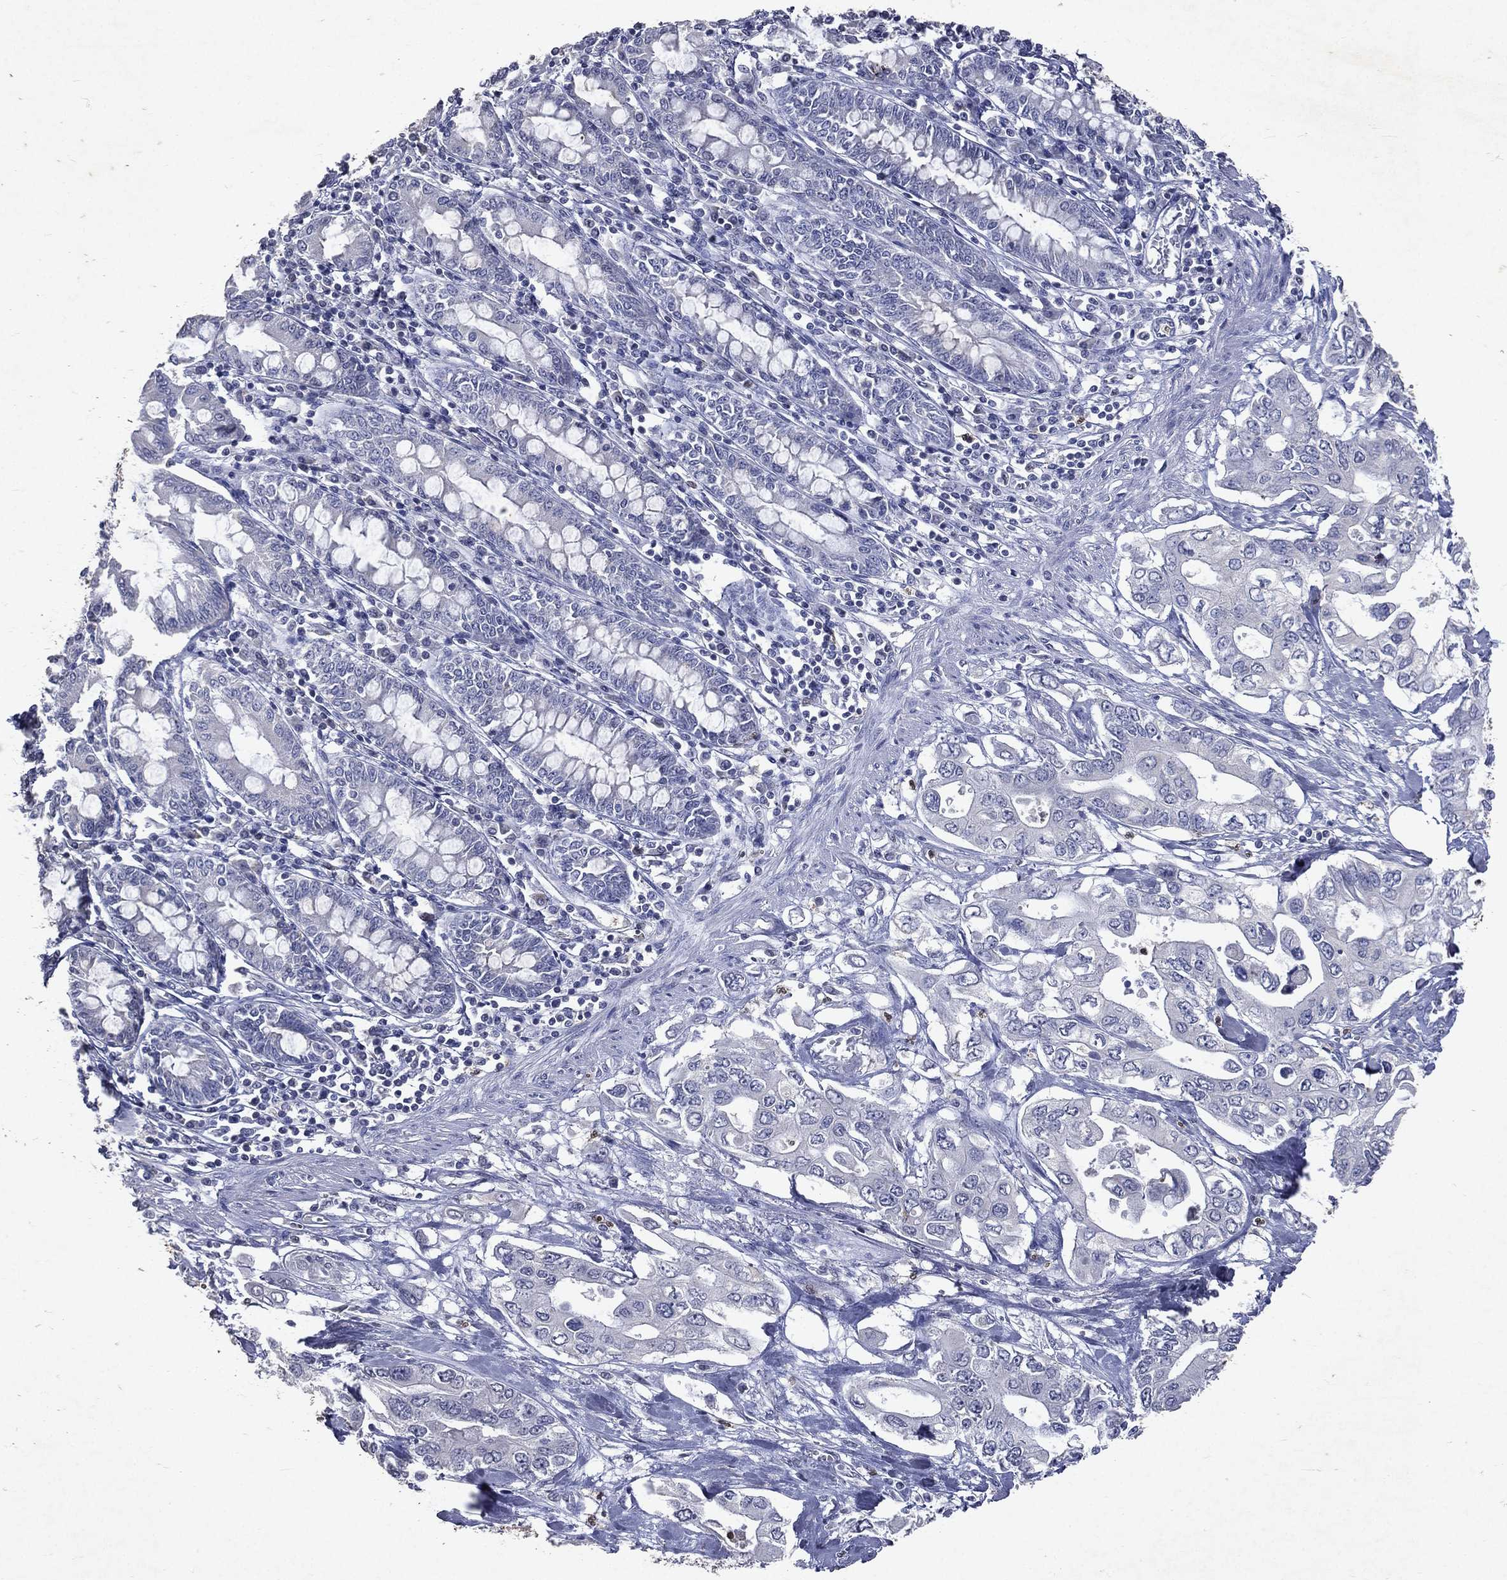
{"staining": {"intensity": "negative", "quantity": "none", "location": "none"}, "tissue": "pancreatic cancer", "cell_type": "Tumor cells", "image_type": "cancer", "snomed": [{"axis": "morphology", "description": "Adenocarcinoma, NOS"}, {"axis": "topography", "description": "Pancreas"}], "caption": "Pancreatic adenocarcinoma was stained to show a protein in brown. There is no significant expression in tumor cells.", "gene": "SLC34A2", "patient": {"sex": "female", "age": 63}}